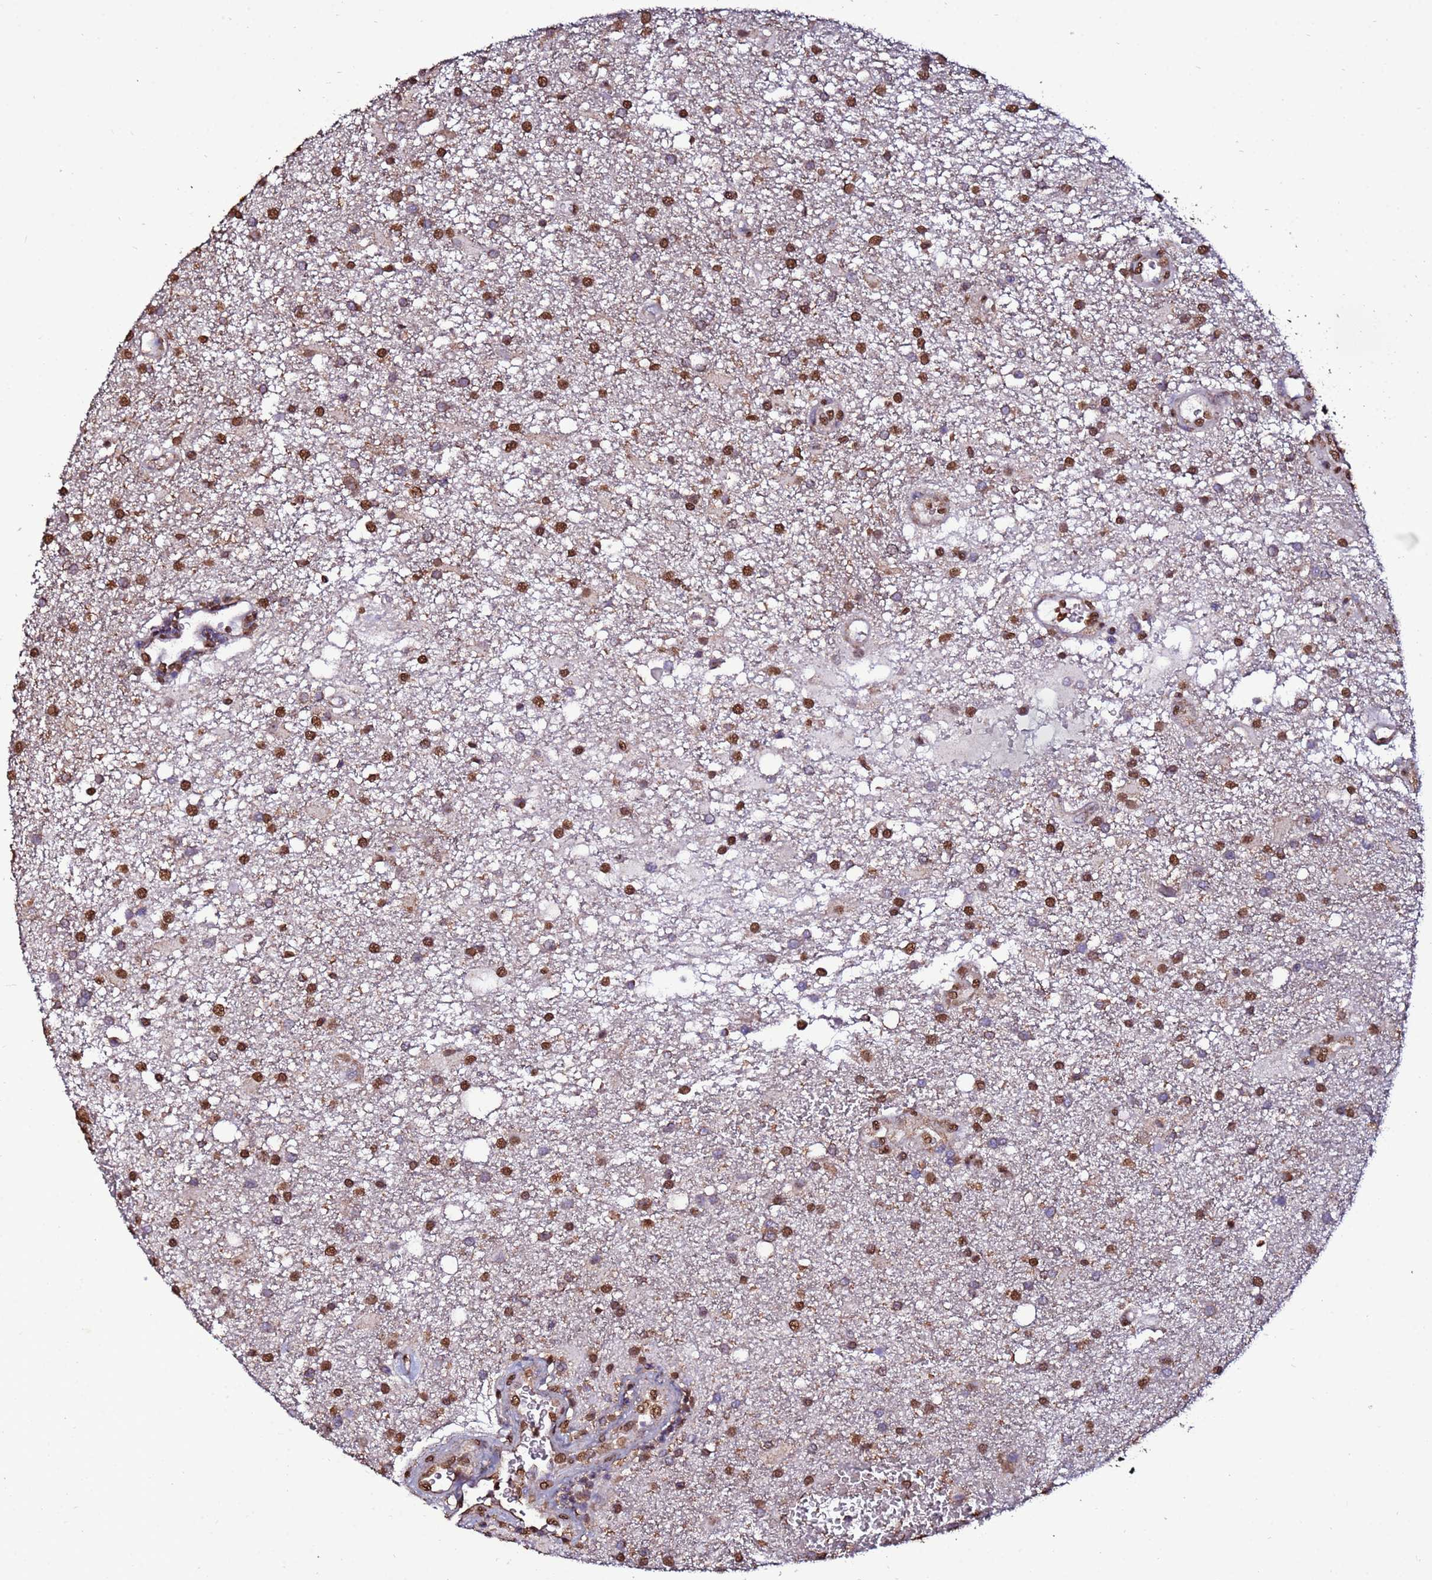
{"staining": {"intensity": "moderate", "quantity": ">75%", "location": "cytoplasmic/membranous,nuclear"}, "tissue": "glioma", "cell_type": "Tumor cells", "image_type": "cancer", "snomed": [{"axis": "morphology", "description": "Glioma, malignant, Low grade"}, {"axis": "topography", "description": "Brain"}], "caption": "A brown stain highlights moderate cytoplasmic/membranous and nuclear staining of a protein in malignant glioma (low-grade) tumor cells.", "gene": "TRIP6", "patient": {"sex": "male", "age": 66}}